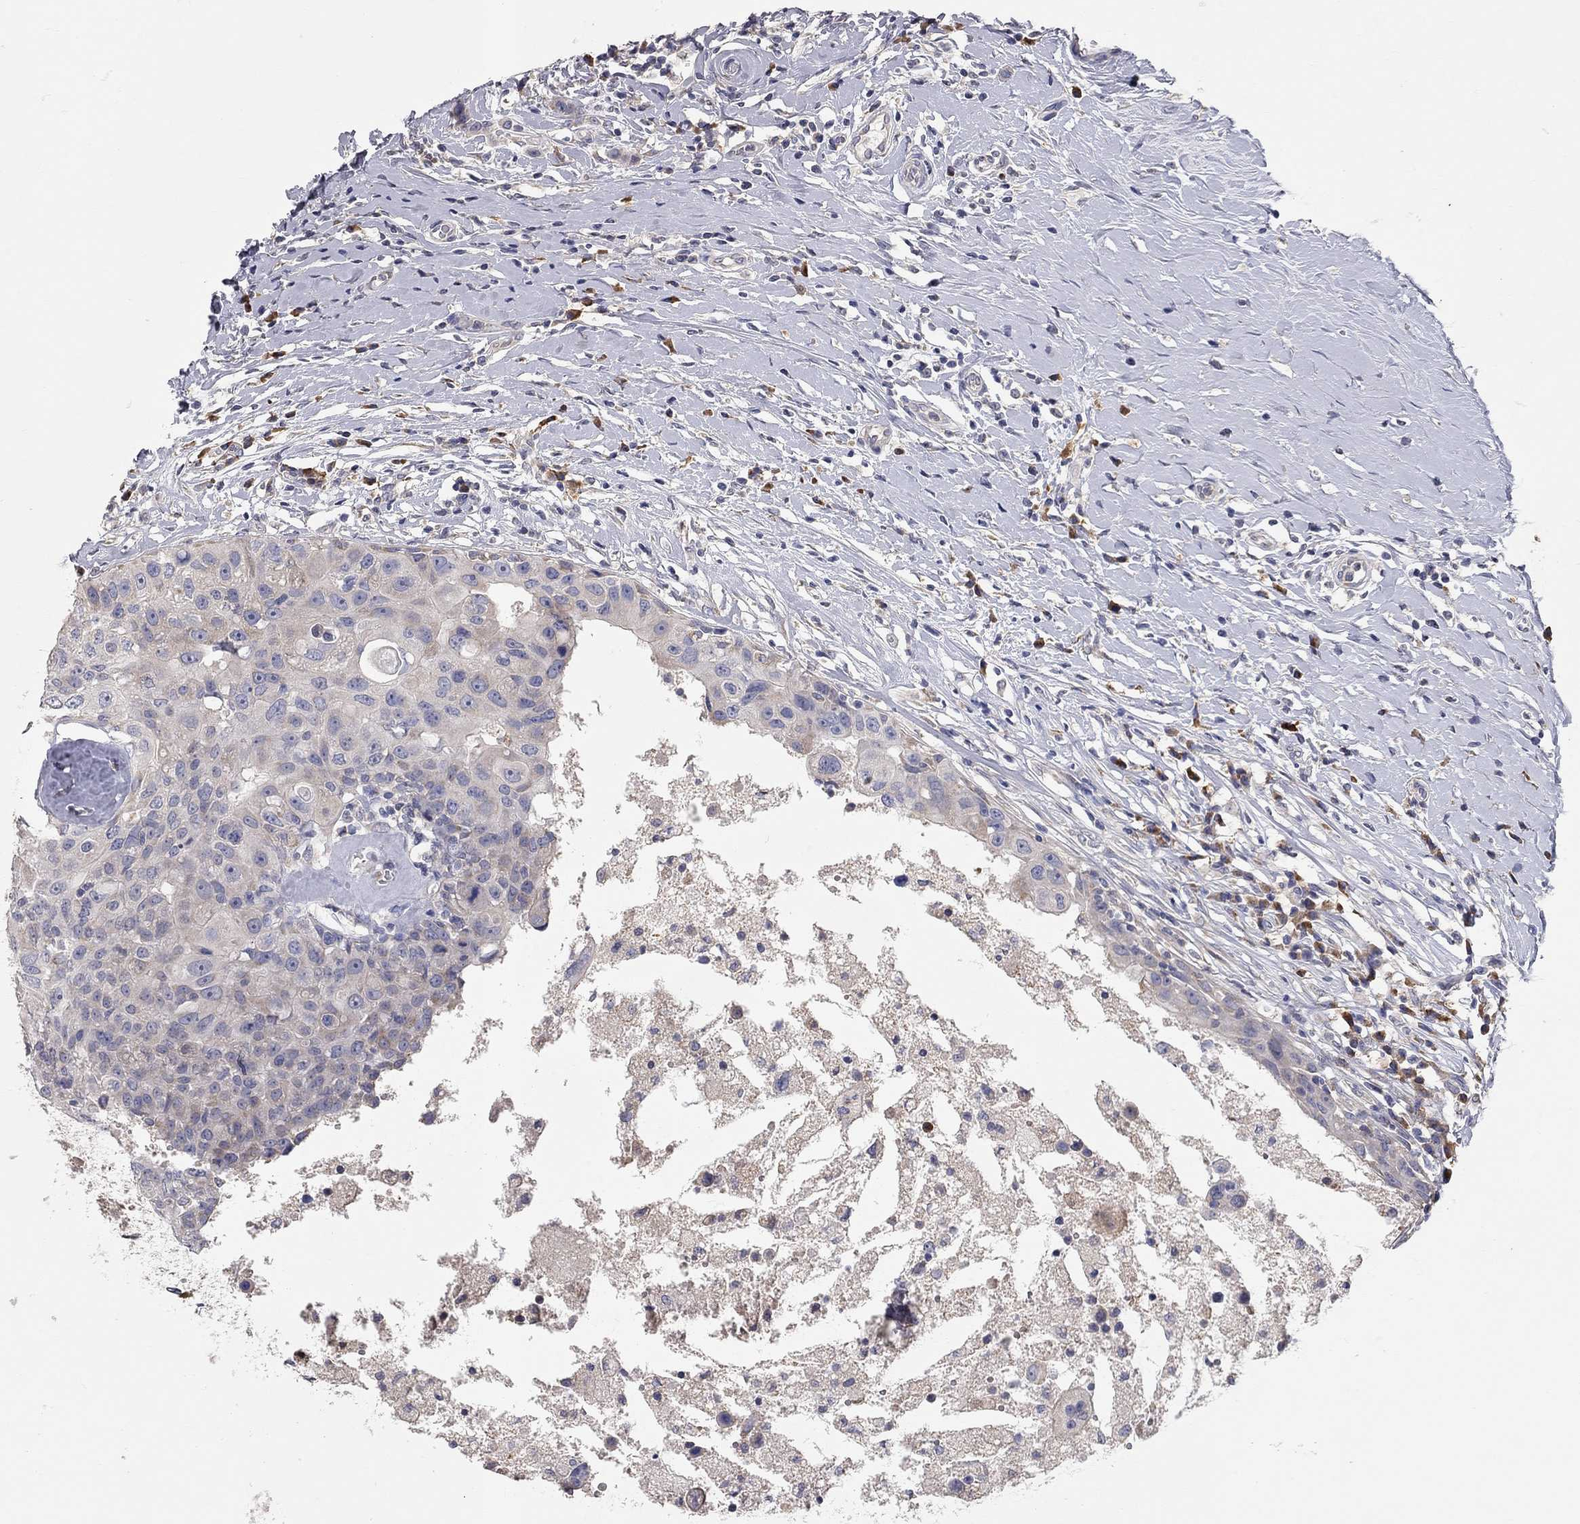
{"staining": {"intensity": "negative", "quantity": "none", "location": "none"}, "tissue": "breast cancer", "cell_type": "Tumor cells", "image_type": "cancer", "snomed": [{"axis": "morphology", "description": "Duct carcinoma"}, {"axis": "topography", "description": "Breast"}], "caption": "There is no significant staining in tumor cells of breast invasive ductal carcinoma. (Stains: DAB IHC with hematoxylin counter stain, Microscopy: brightfield microscopy at high magnification).", "gene": "XAGE2", "patient": {"sex": "female", "age": 27}}